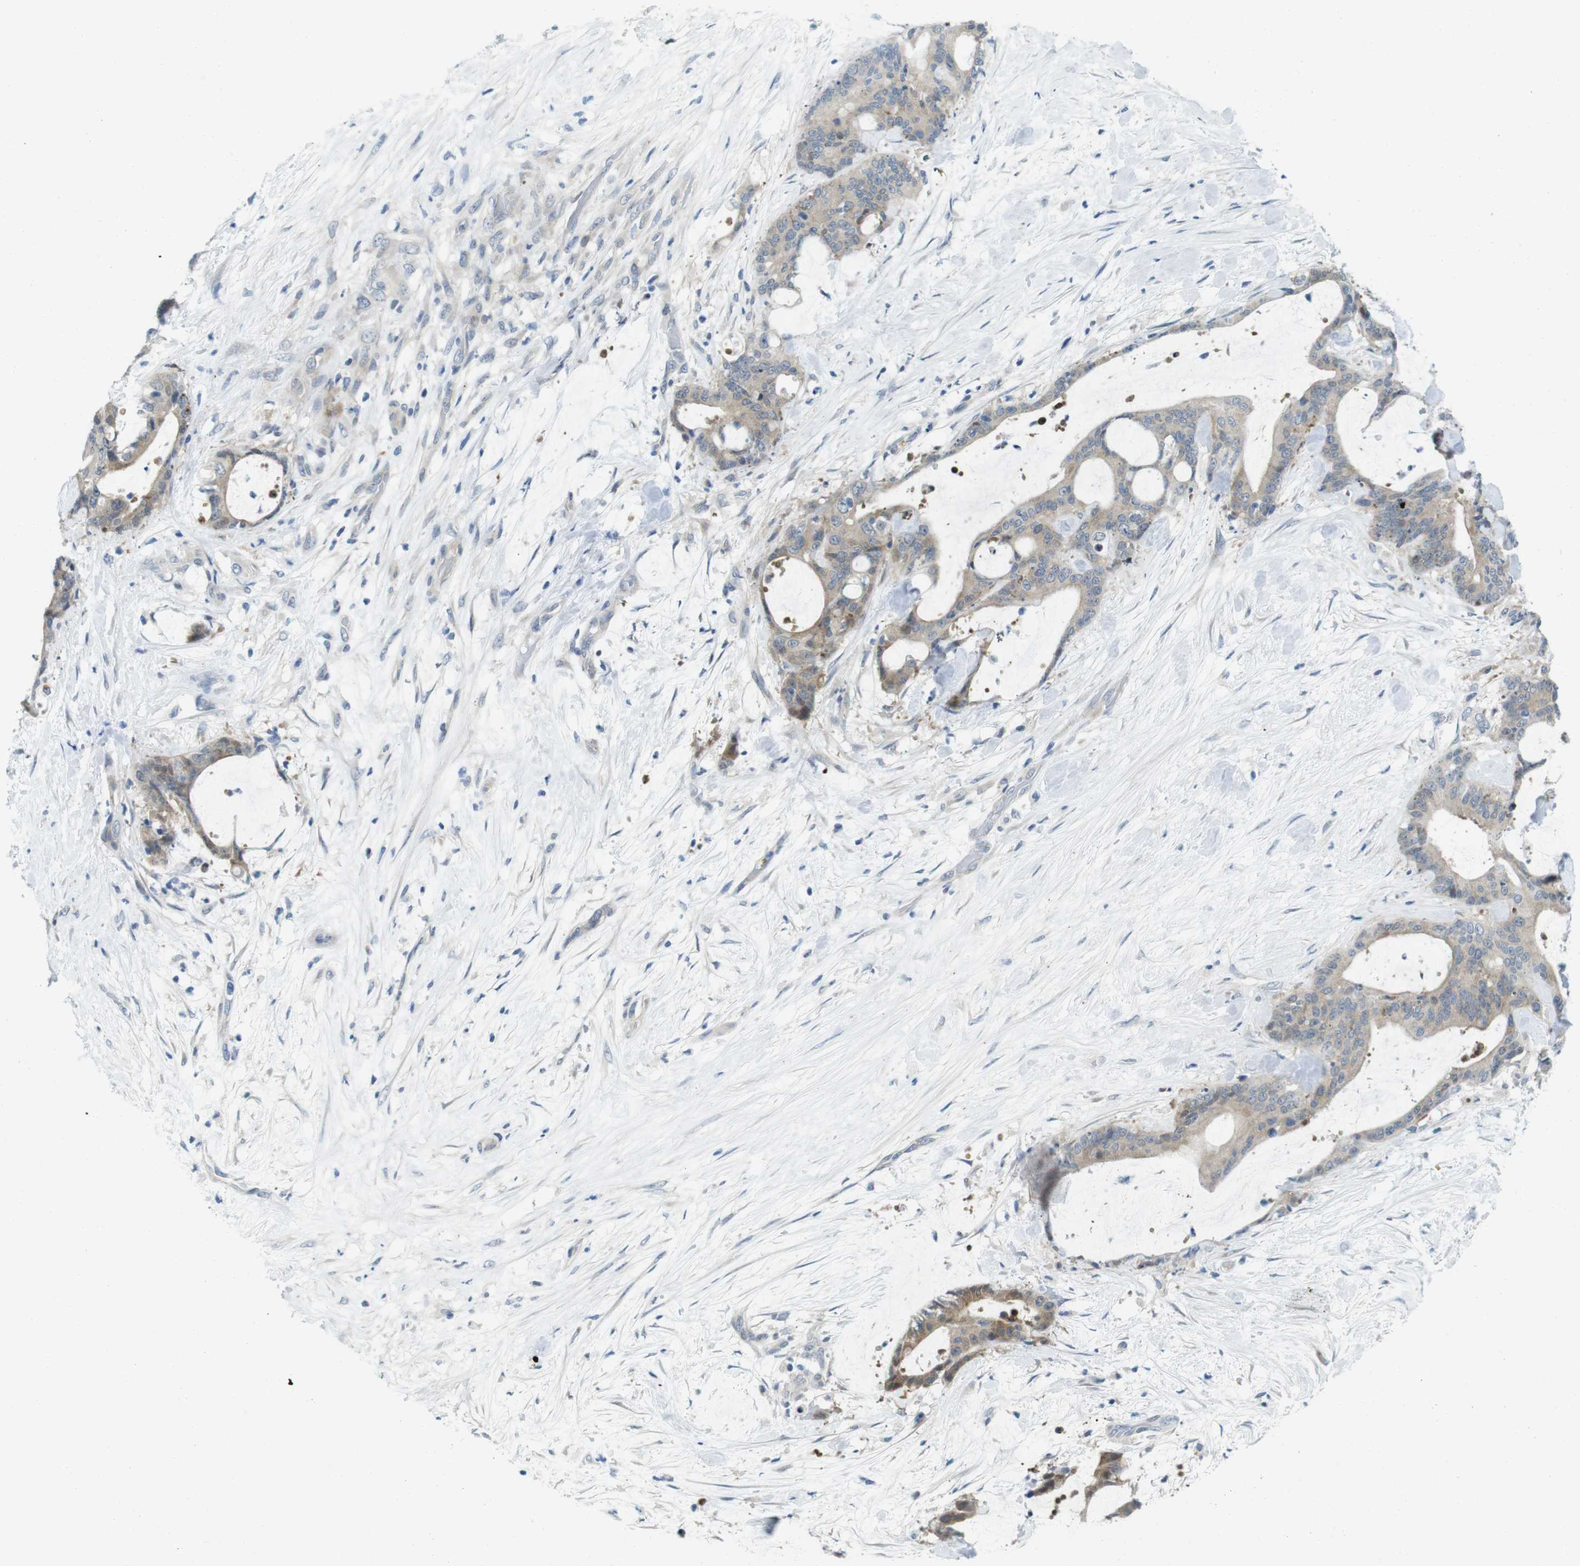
{"staining": {"intensity": "weak", "quantity": ">75%", "location": "cytoplasmic/membranous"}, "tissue": "liver cancer", "cell_type": "Tumor cells", "image_type": "cancer", "snomed": [{"axis": "morphology", "description": "Cholangiocarcinoma"}, {"axis": "topography", "description": "Liver"}], "caption": "Protein staining displays weak cytoplasmic/membranous expression in about >75% of tumor cells in liver cancer. The staining was performed using DAB (3,3'-diaminobenzidine) to visualize the protein expression in brown, while the nuclei were stained in blue with hematoxylin (Magnification: 20x).", "gene": "CASP2", "patient": {"sex": "female", "age": 73}}